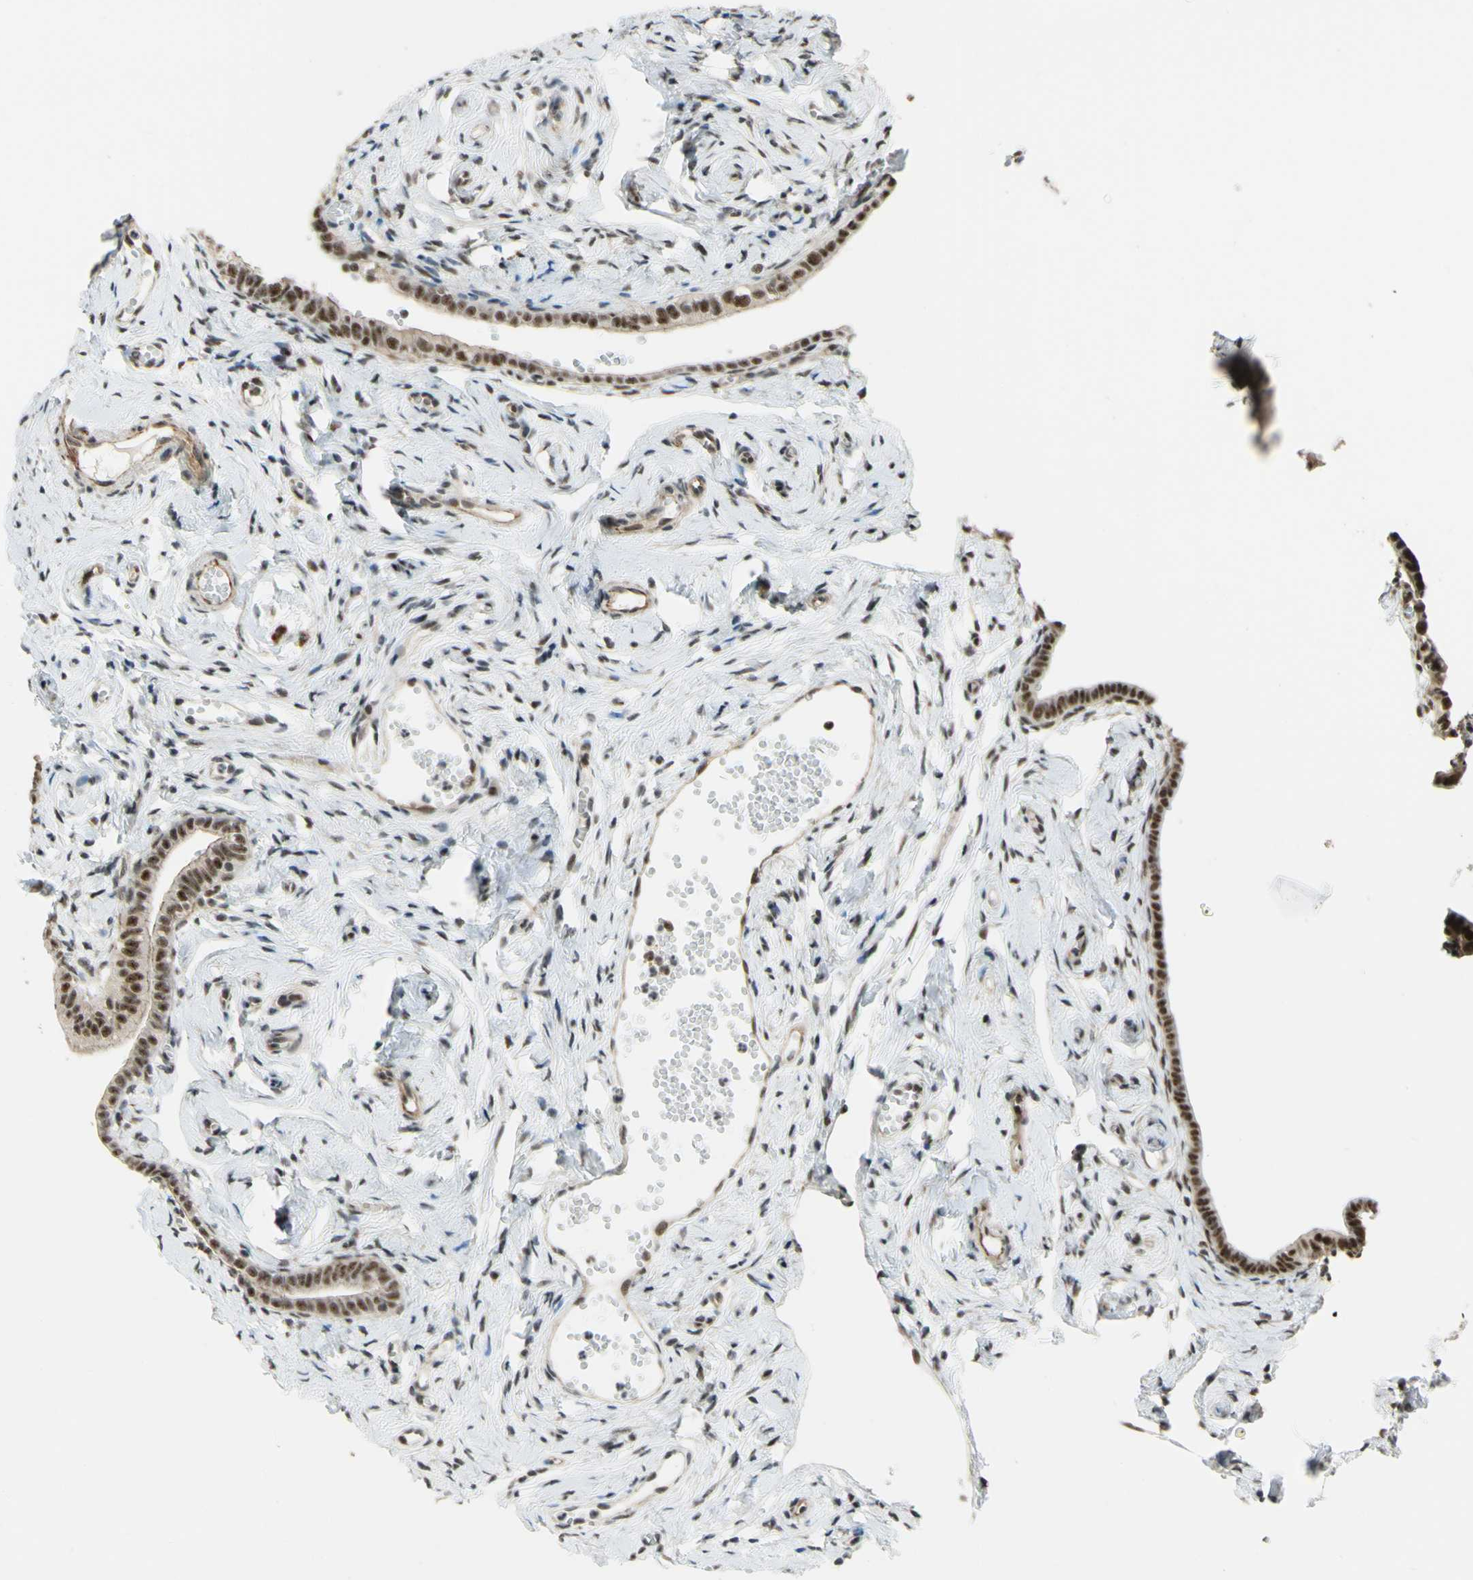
{"staining": {"intensity": "strong", "quantity": ">75%", "location": "nuclear"}, "tissue": "fallopian tube", "cell_type": "Glandular cells", "image_type": "normal", "snomed": [{"axis": "morphology", "description": "Normal tissue, NOS"}, {"axis": "topography", "description": "Fallopian tube"}], "caption": "Immunohistochemical staining of normal fallopian tube exhibits strong nuclear protein staining in about >75% of glandular cells.", "gene": "SAP18", "patient": {"sex": "female", "age": 71}}